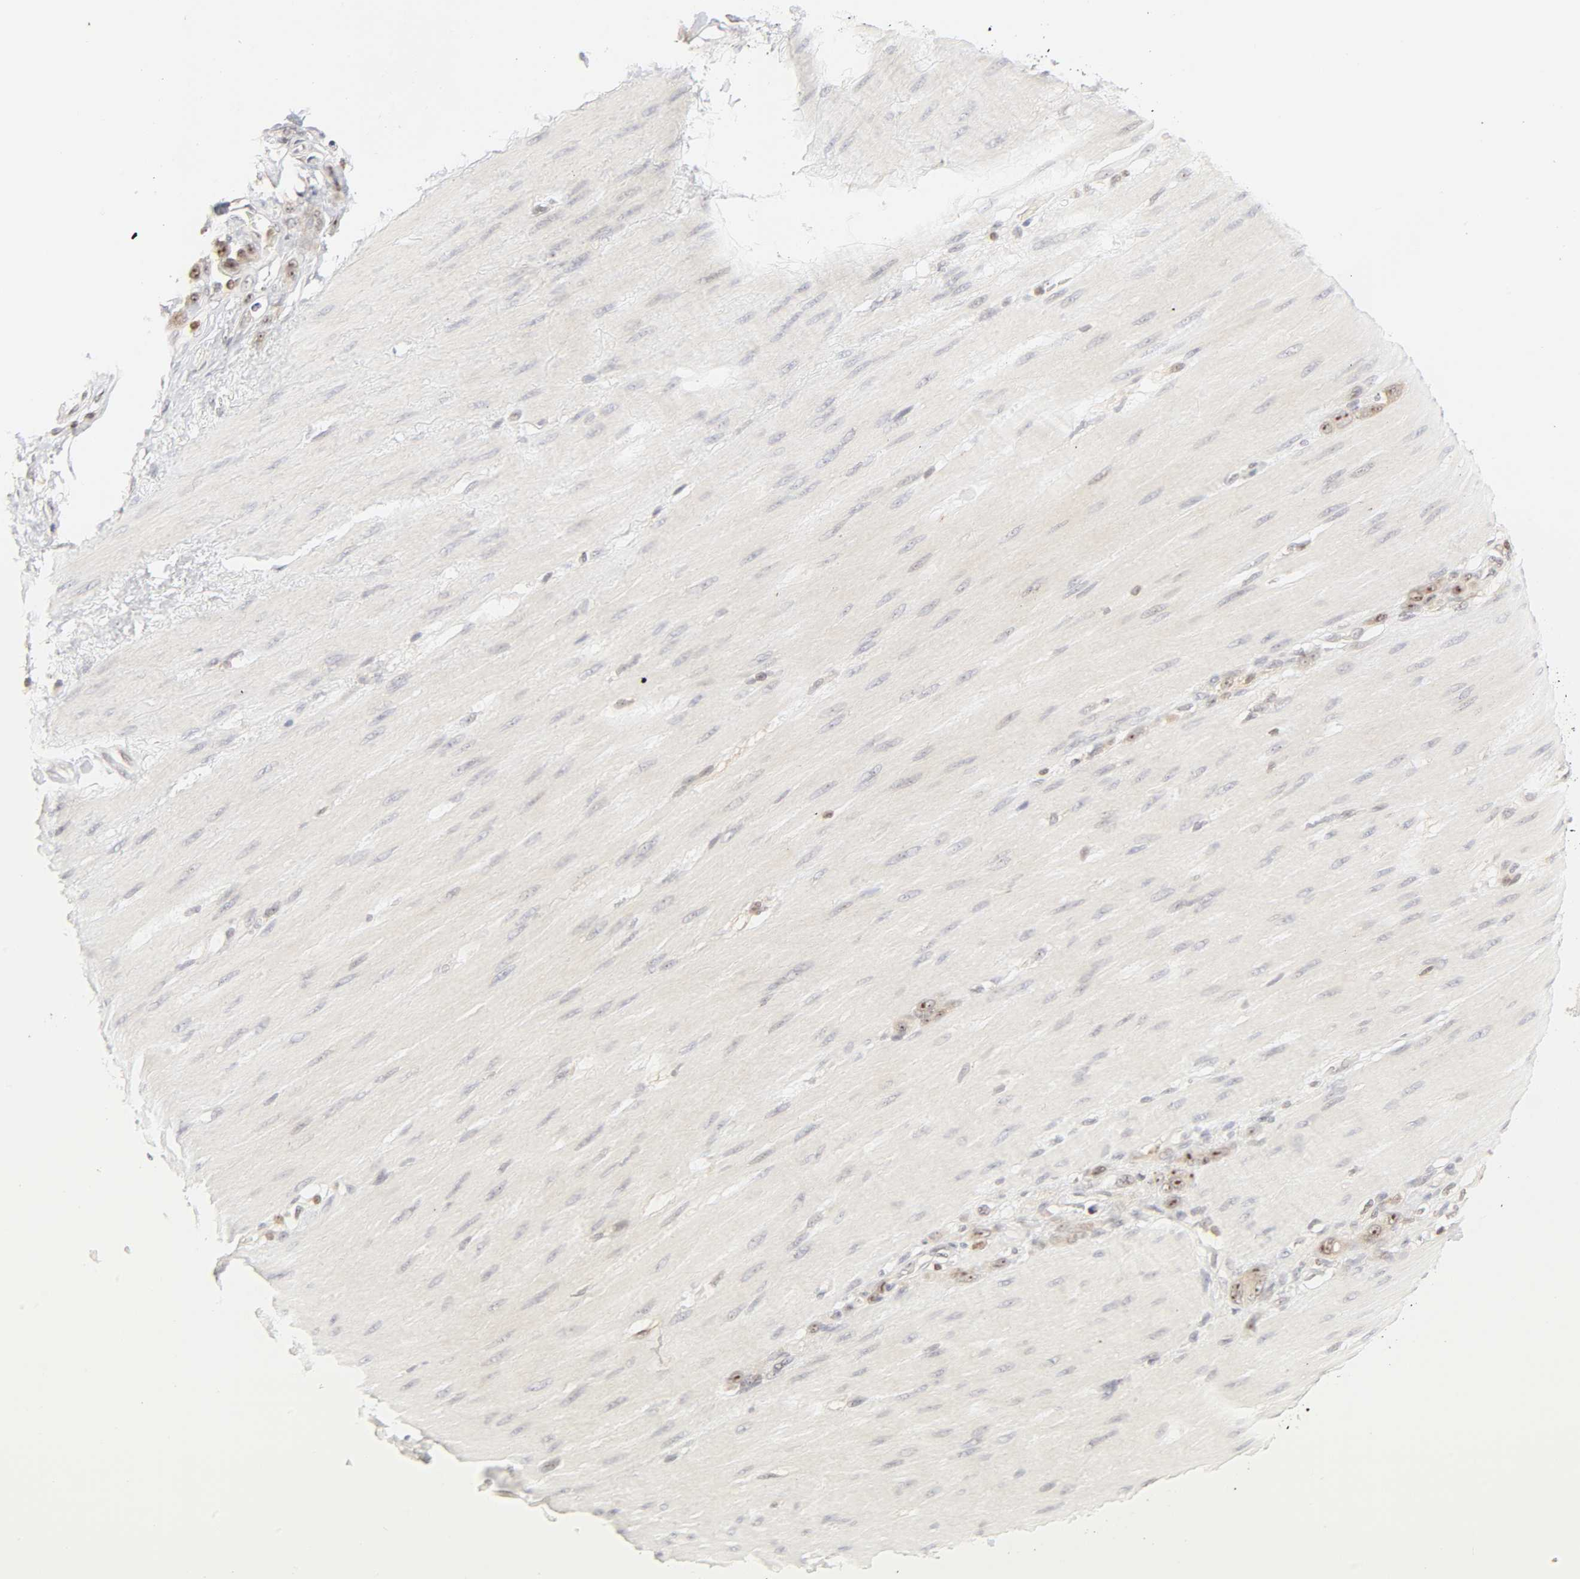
{"staining": {"intensity": "weak", "quantity": "25%-75%", "location": "cytoplasmic/membranous,nuclear"}, "tissue": "stomach cancer", "cell_type": "Tumor cells", "image_type": "cancer", "snomed": [{"axis": "morphology", "description": "Adenocarcinoma, NOS"}, {"axis": "topography", "description": "Stomach"}], "caption": "This micrograph exhibits stomach cancer (adenocarcinoma) stained with IHC to label a protein in brown. The cytoplasmic/membranous and nuclear of tumor cells show weak positivity for the protein. Nuclei are counter-stained blue.", "gene": "KIF2A", "patient": {"sex": "male", "age": 82}}